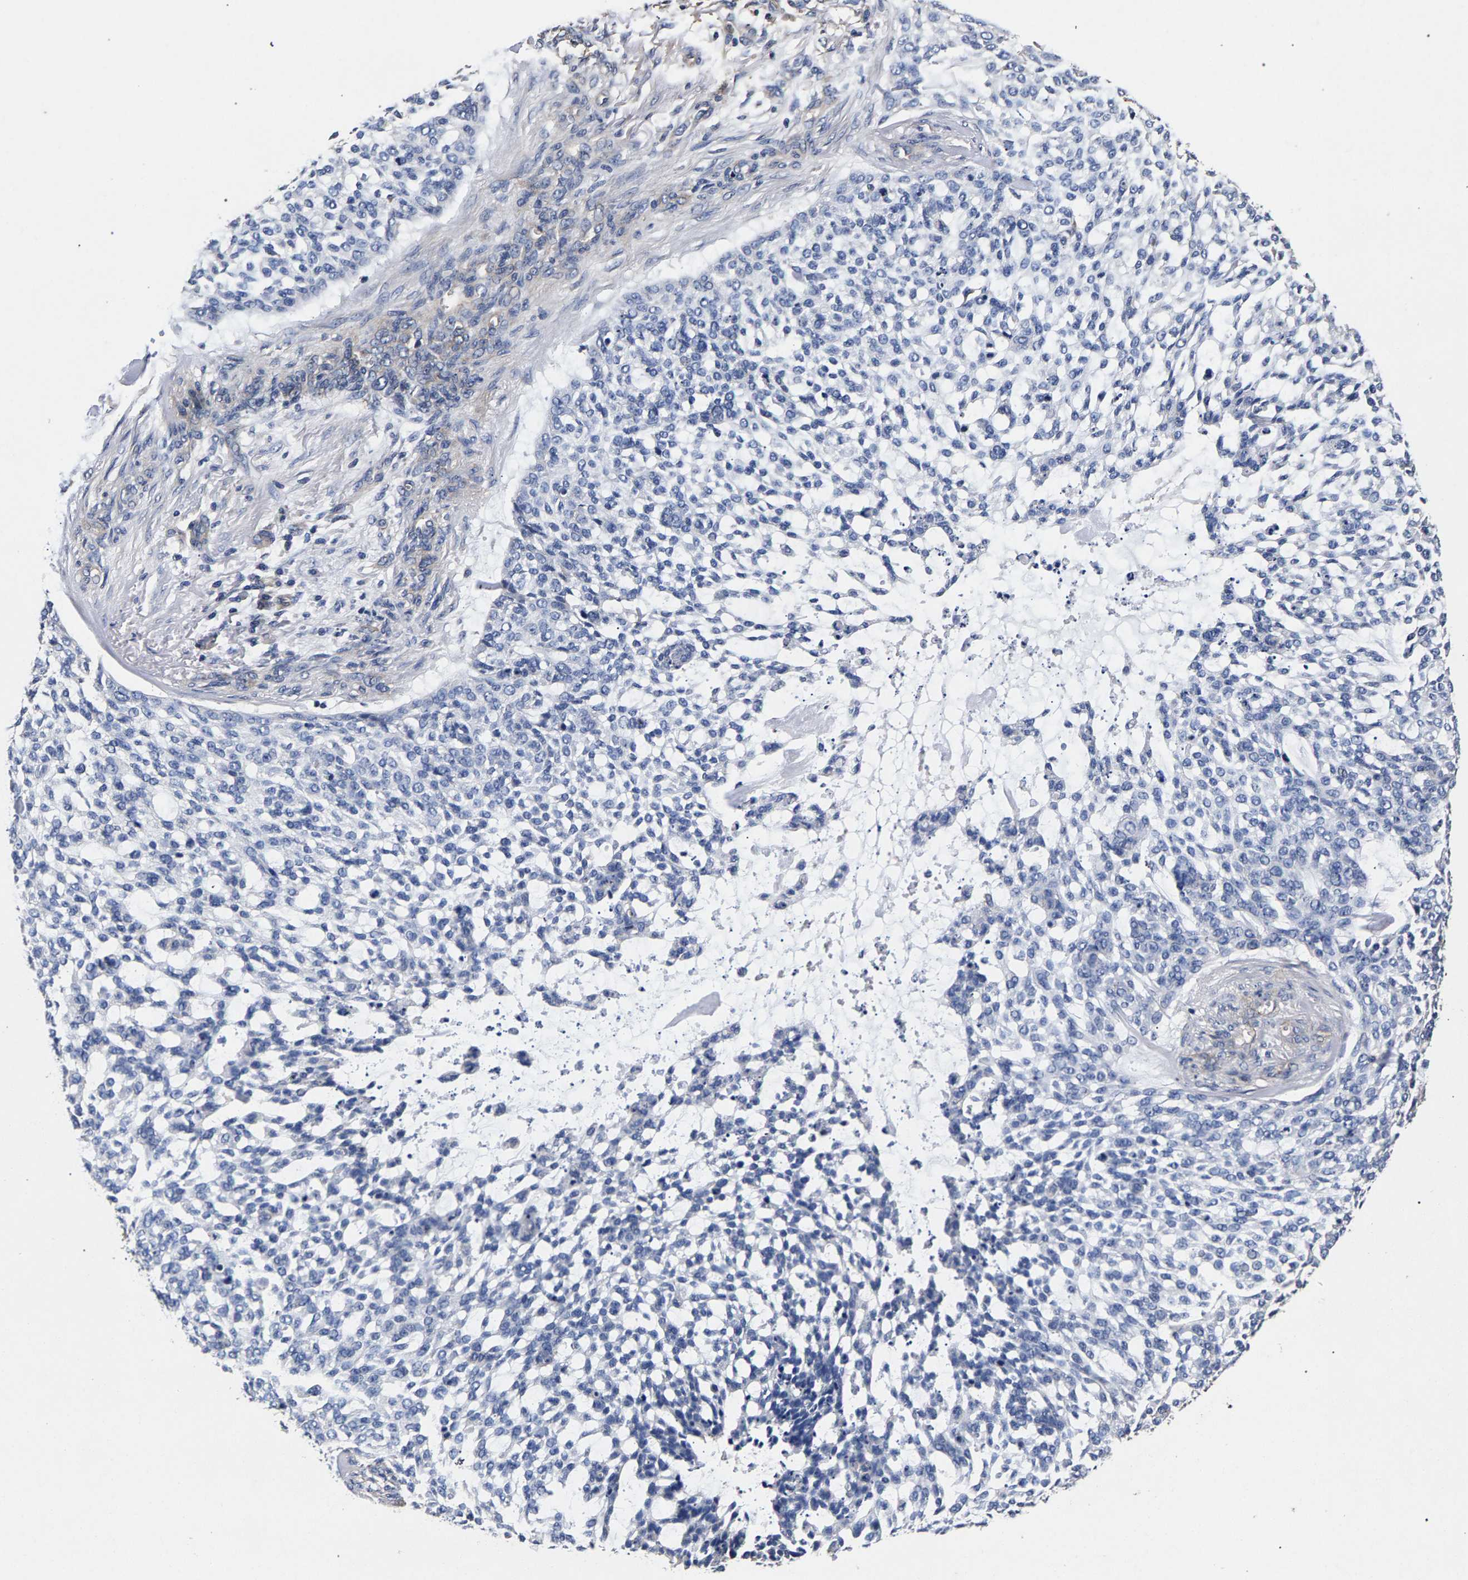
{"staining": {"intensity": "negative", "quantity": "none", "location": "none"}, "tissue": "skin cancer", "cell_type": "Tumor cells", "image_type": "cancer", "snomed": [{"axis": "morphology", "description": "Basal cell carcinoma"}, {"axis": "topography", "description": "Skin"}], "caption": "Protein analysis of skin cancer displays no significant positivity in tumor cells.", "gene": "MARCHF7", "patient": {"sex": "female", "age": 64}}